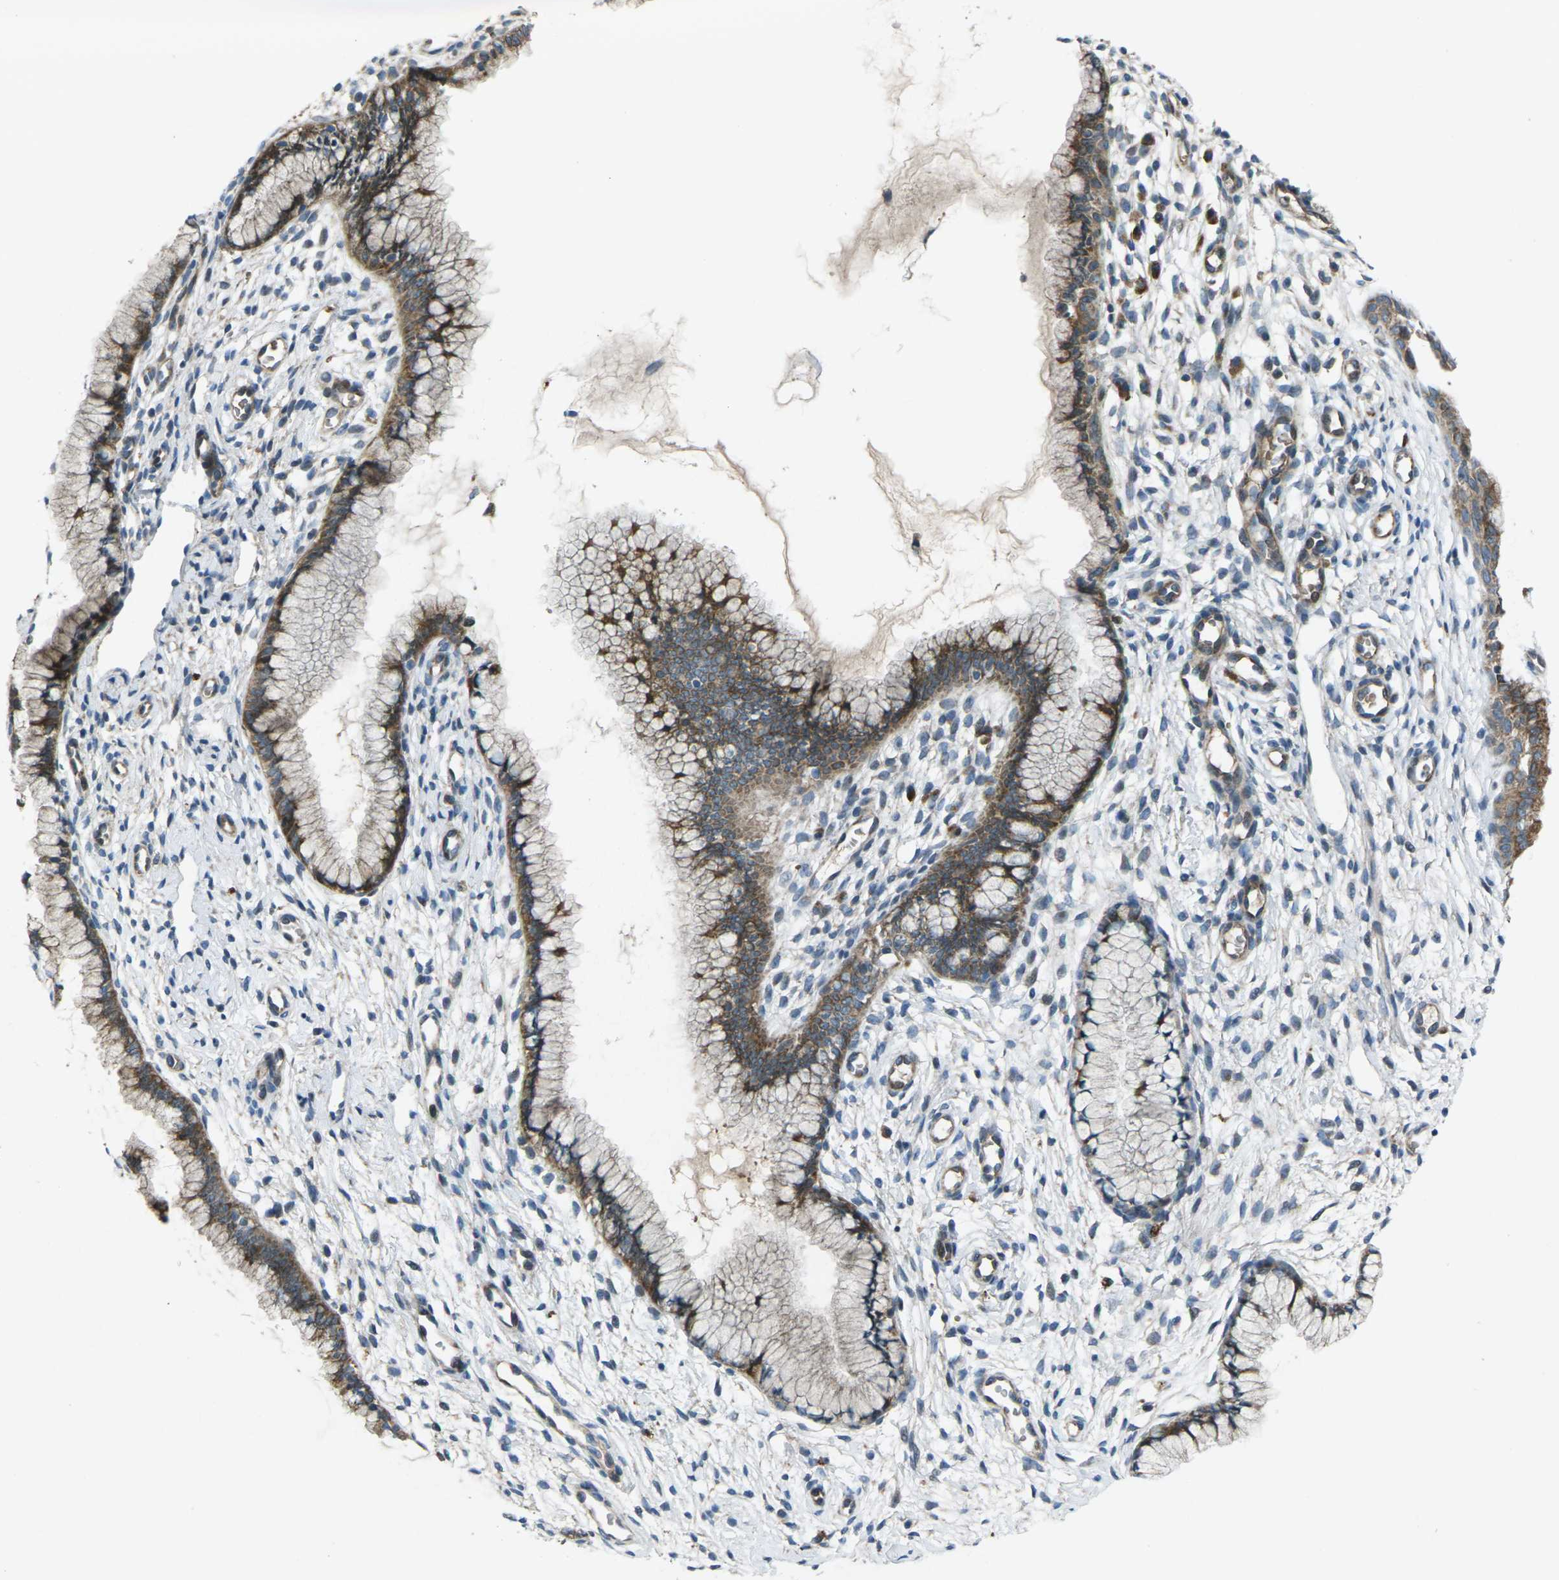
{"staining": {"intensity": "moderate", "quantity": ">75%", "location": "cytoplasmic/membranous"}, "tissue": "cervix", "cell_type": "Glandular cells", "image_type": "normal", "snomed": [{"axis": "morphology", "description": "Normal tissue, NOS"}, {"axis": "topography", "description": "Cervix"}], "caption": "Immunohistochemistry image of unremarkable cervix: human cervix stained using immunohistochemistry demonstrates medium levels of moderate protein expression localized specifically in the cytoplasmic/membranous of glandular cells, appearing as a cytoplasmic/membranous brown color.", "gene": "EDNRA", "patient": {"sex": "female", "age": 65}}